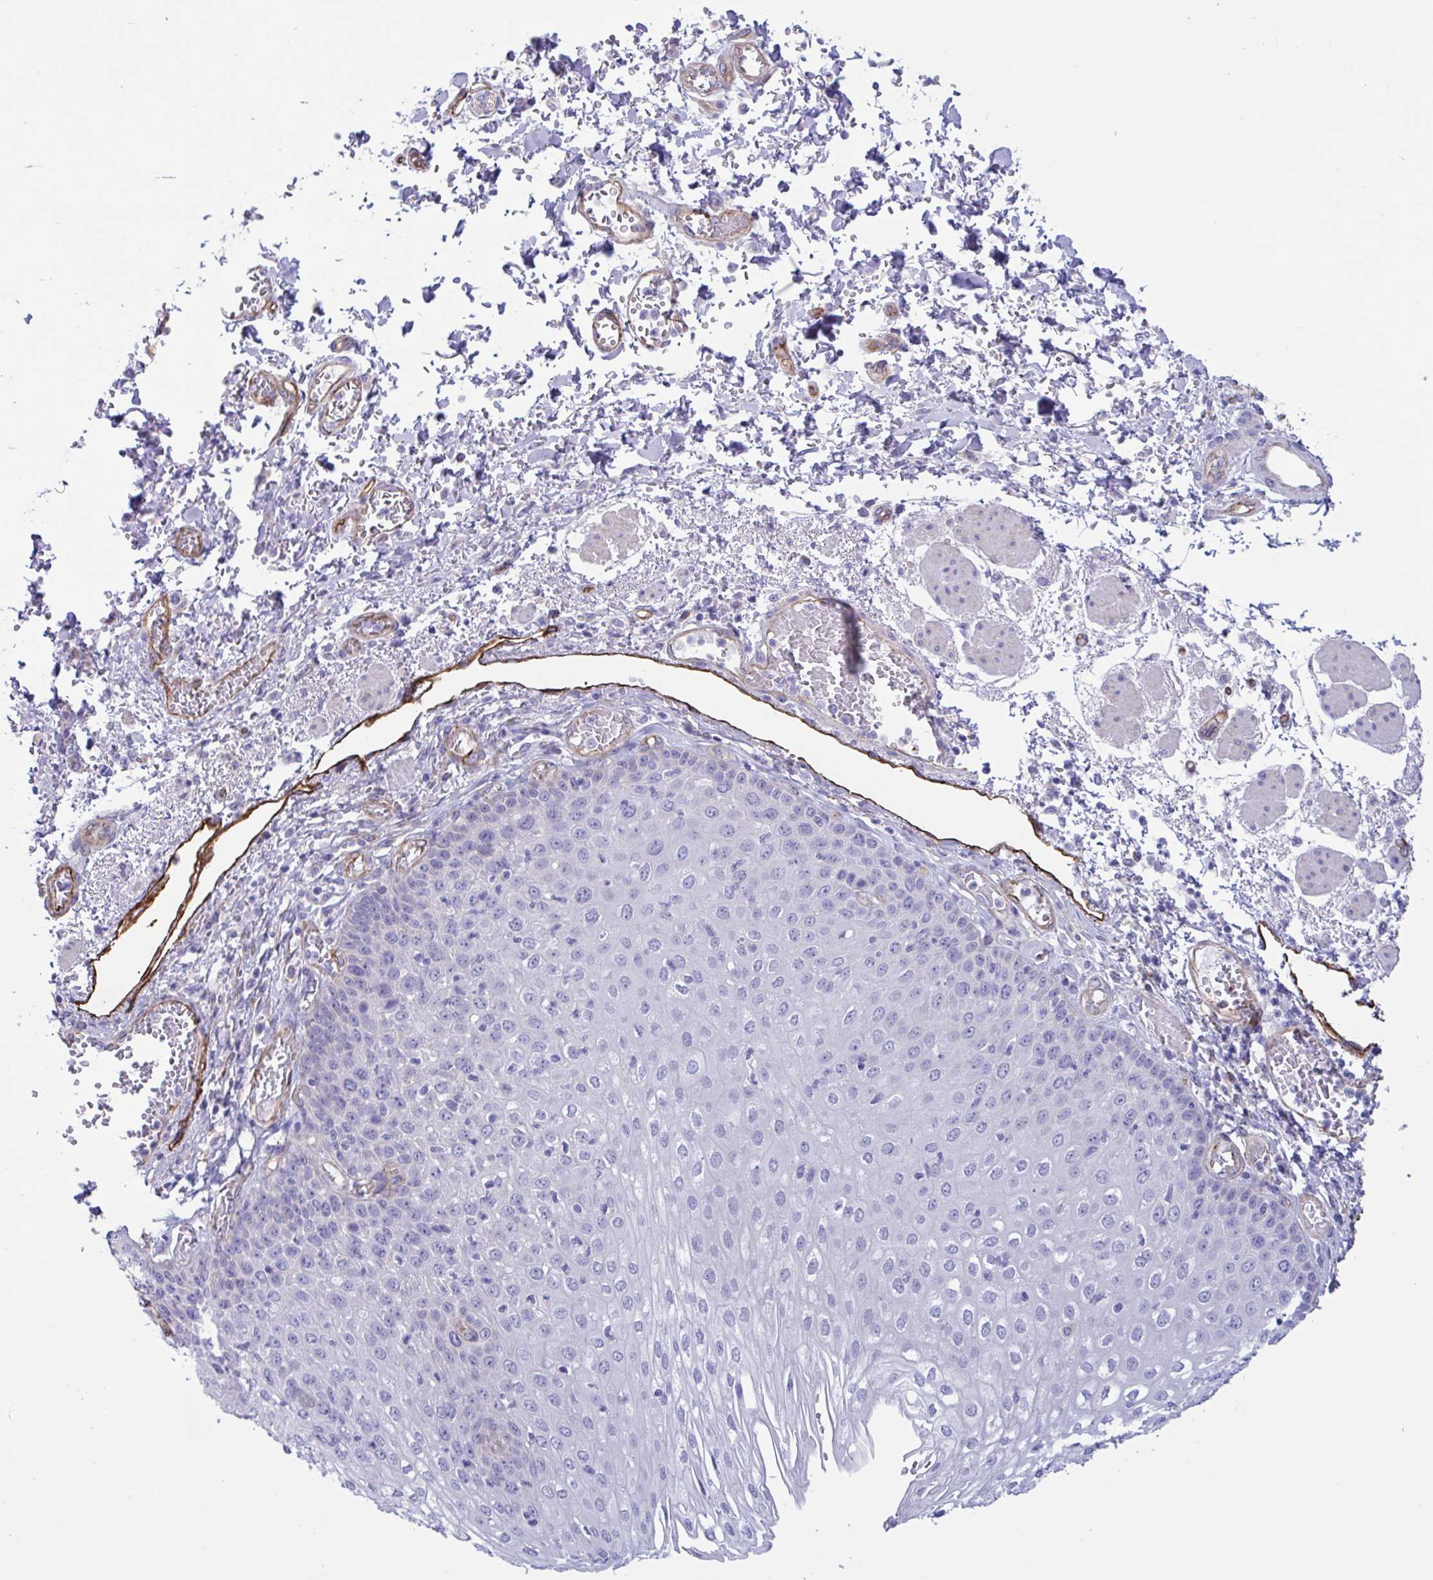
{"staining": {"intensity": "negative", "quantity": "none", "location": "none"}, "tissue": "esophagus", "cell_type": "Squamous epithelial cells", "image_type": "normal", "snomed": [{"axis": "morphology", "description": "Normal tissue, NOS"}, {"axis": "morphology", "description": "Adenocarcinoma, NOS"}, {"axis": "topography", "description": "Esophagus"}], "caption": "Squamous epithelial cells show no significant positivity in normal esophagus.", "gene": "RPL22L1", "patient": {"sex": "male", "age": 81}}